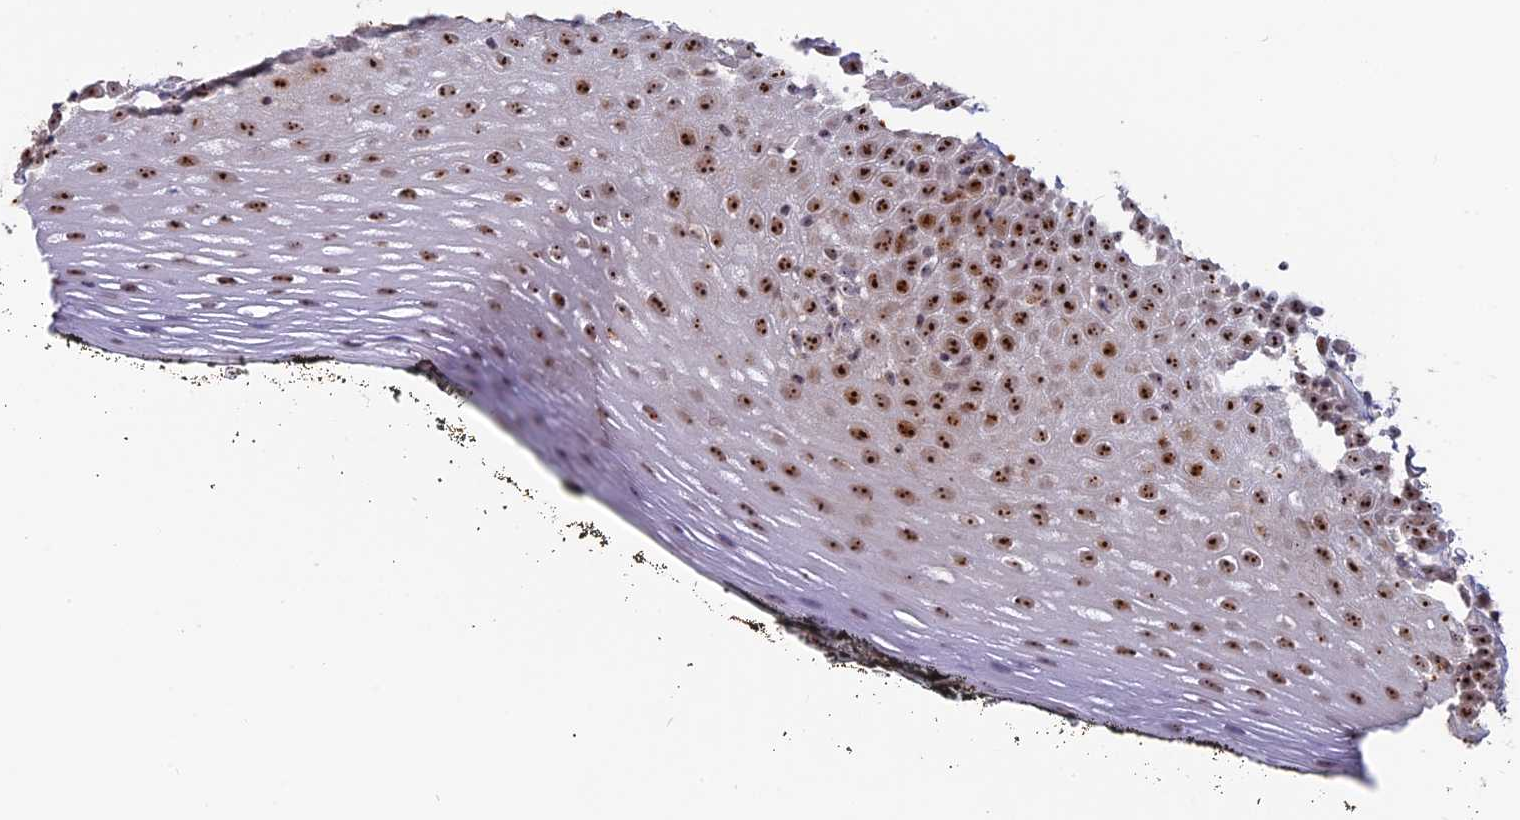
{"staining": {"intensity": "strong", "quantity": ">75%", "location": "nuclear"}, "tissue": "oral mucosa", "cell_type": "Squamous epithelial cells", "image_type": "normal", "snomed": [{"axis": "morphology", "description": "Normal tissue, NOS"}, {"axis": "topography", "description": "Oral tissue"}], "caption": "Human oral mucosa stained for a protein (brown) demonstrates strong nuclear positive expression in approximately >75% of squamous epithelial cells.", "gene": "FAM131A", "patient": {"sex": "male", "age": 74}}